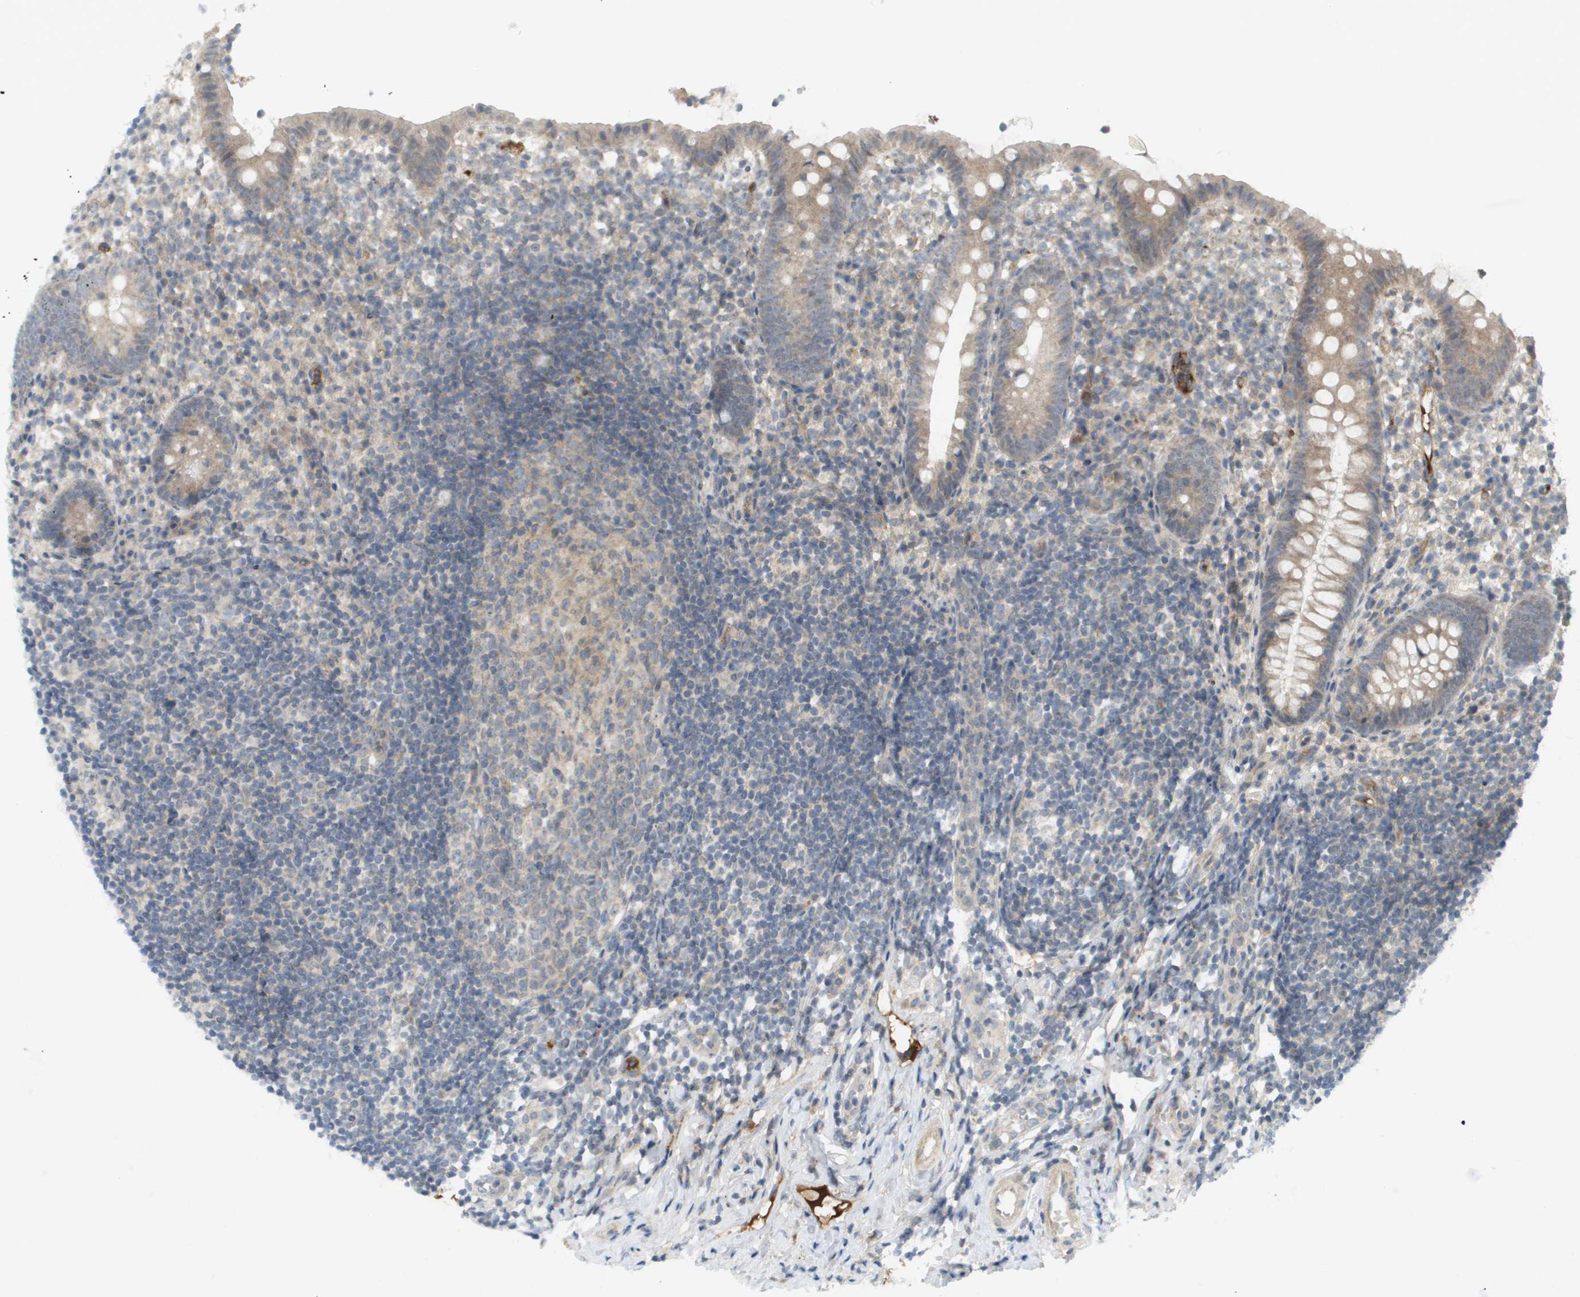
{"staining": {"intensity": "weak", "quantity": ">75%", "location": "cytoplasmic/membranous"}, "tissue": "appendix", "cell_type": "Glandular cells", "image_type": "normal", "snomed": [{"axis": "morphology", "description": "Normal tissue, NOS"}, {"axis": "topography", "description": "Appendix"}], "caption": "About >75% of glandular cells in benign appendix display weak cytoplasmic/membranous protein expression as visualized by brown immunohistochemical staining.", "gene": "PROC", "patient": {"sex": "female", "age": 20}}